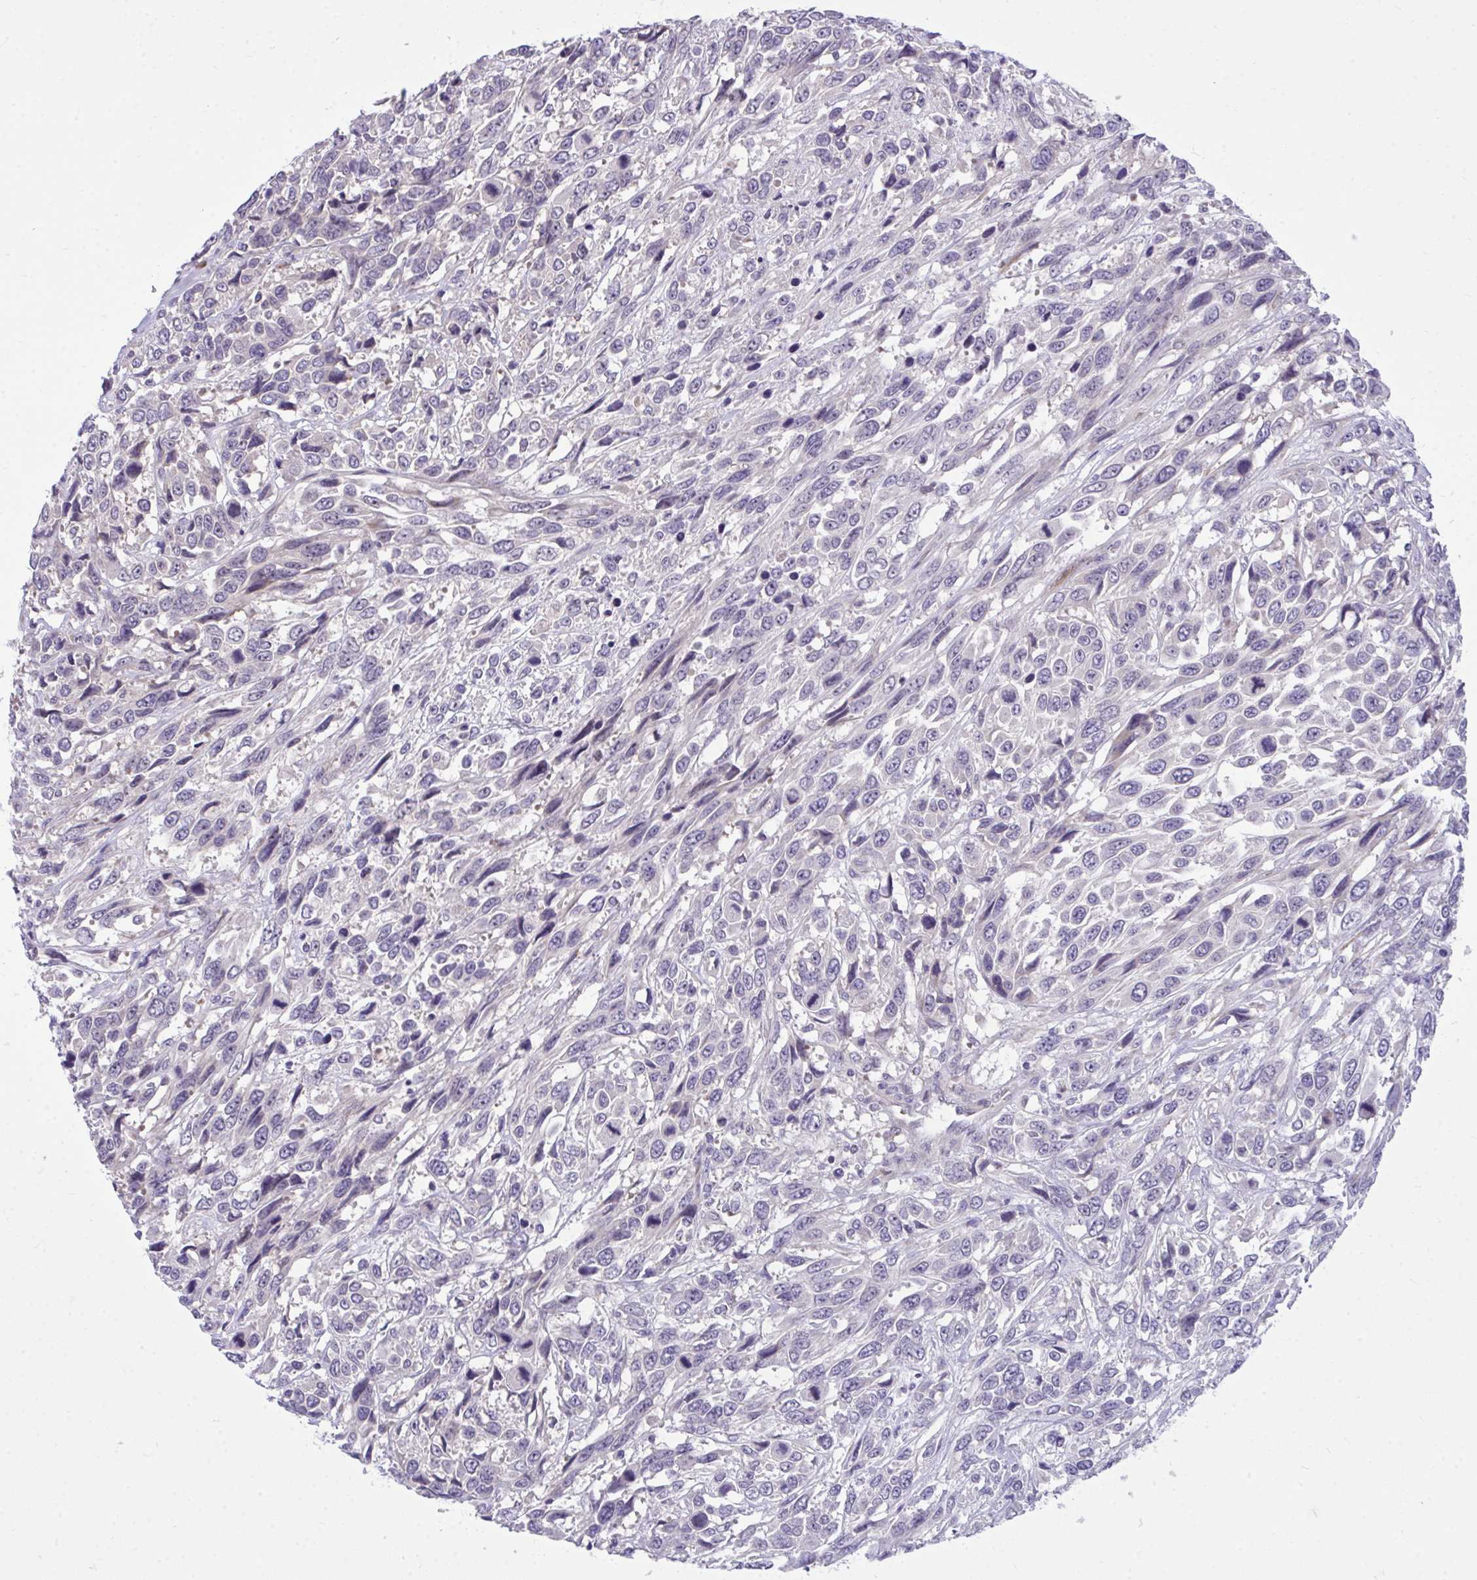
{"staining": {"intensity": "negative", "quantity": "none", "location": "none"}, "tissue": "urothelial cancer", "cell_type": "Tumor cells", "image_type": "cancer", "snomed": [{"axis": "morphology", "description": "Urothelial carcinoma, High grade"}, {"axis": "topography", "description": "Urinary bladder"}], "caption": "Human urothelial carcinoma (high-grade) stained for a protein using immunohistochemistry shows no positivity in tumor cells.", "gene": "HMBOX1", "patient": {"sex": "female", "age": 70}}